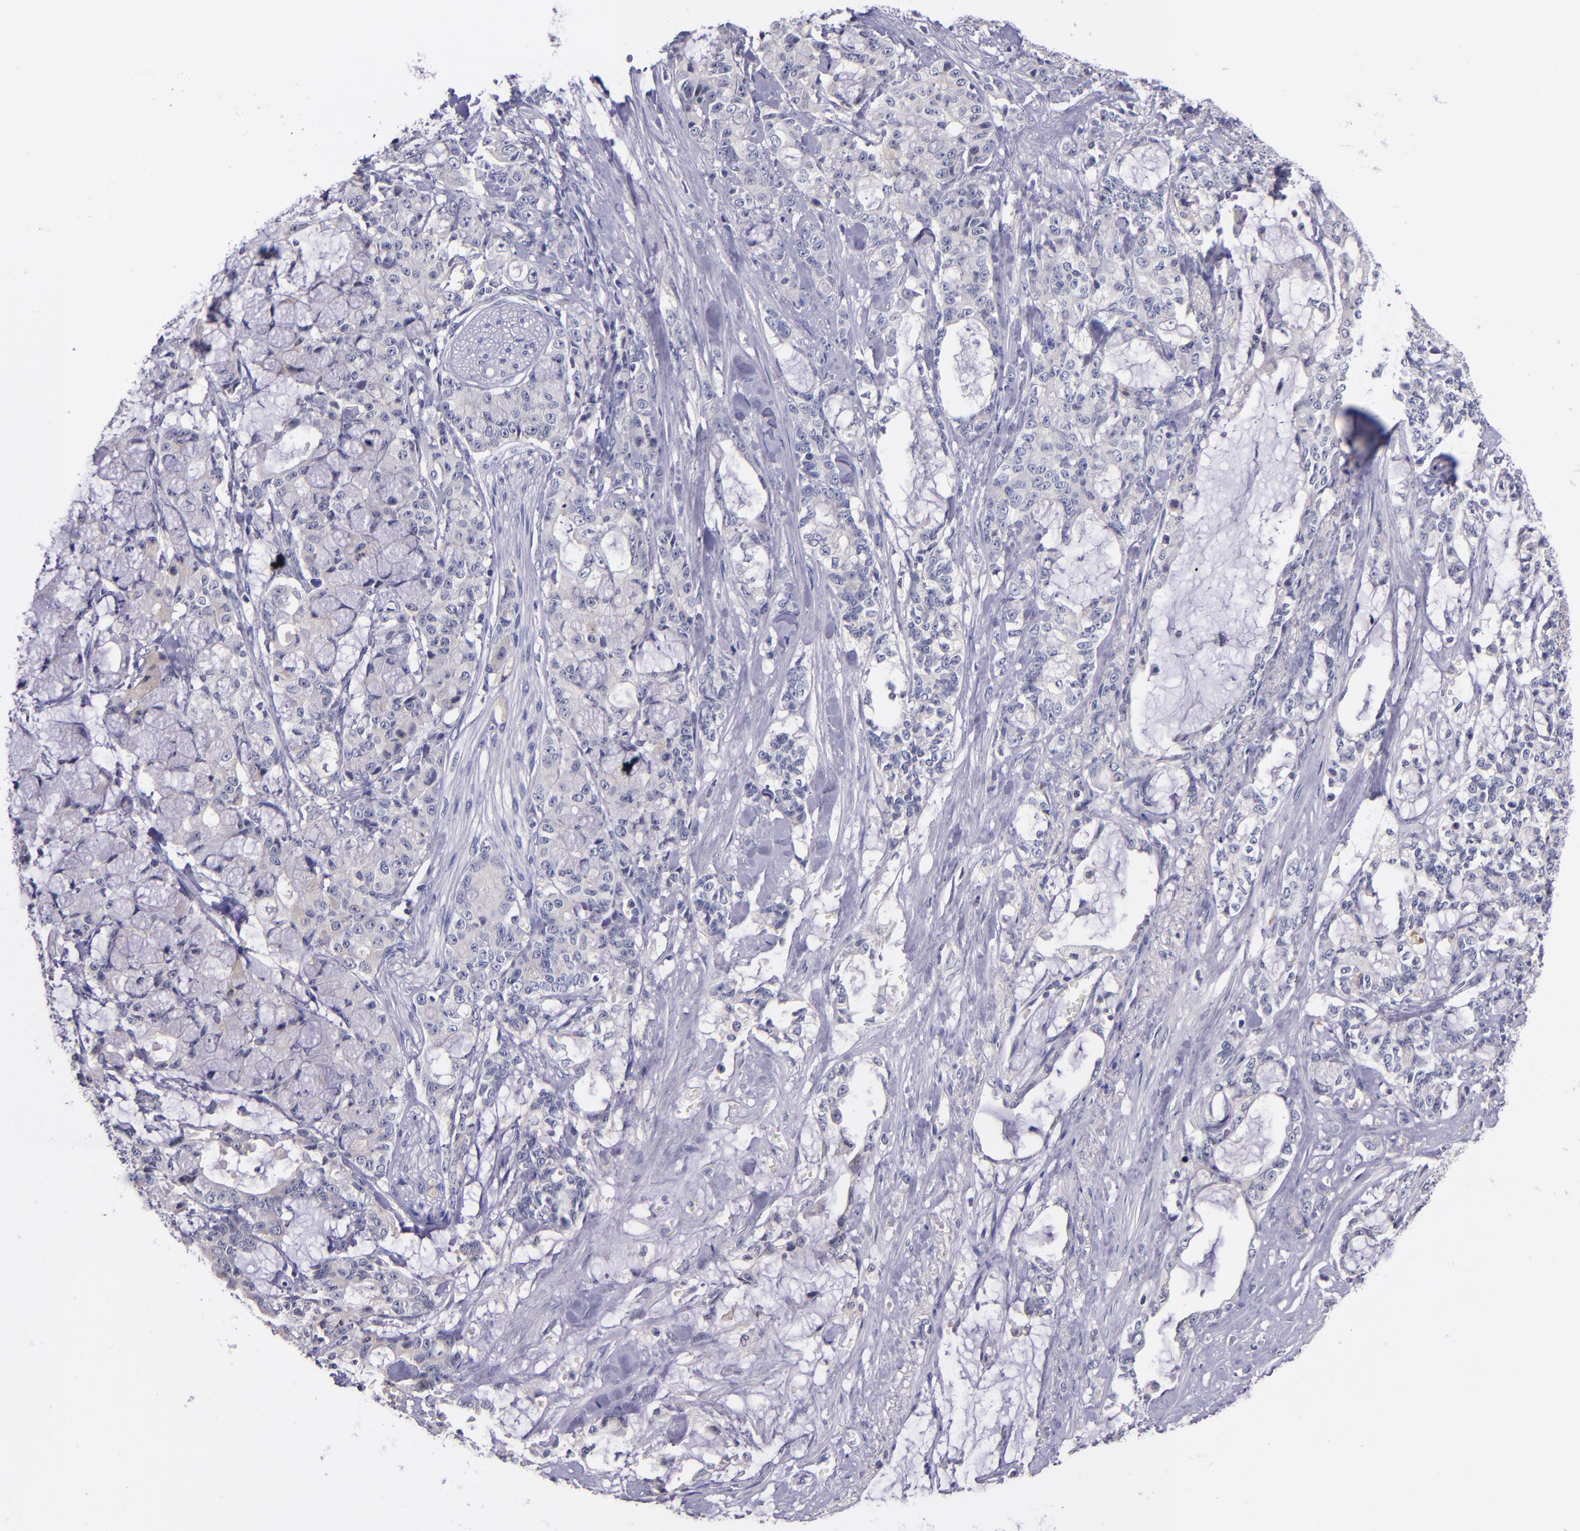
{"staining": {"intensity": "weak", "quantity": "<25%", "location": "cytoplasmic/membranous"}, "tissue": "pancreatic cancer", "cell_type": "Tumor cells", "image_type": "cancer", "snomed": [{"axis": "morphology", "description": "Adenocarcinoma, NOS"}, {"axis": "topography", "description": "Pancreas"}], "caption": "Tumor cells show no significant protein positivity in pancreatic cancer. Brightfield microscopy of IHC stained with DAB (brown) and hematoxylin (blue), captured at high magnification.", "gene": "RBP4", "patient": {"sex": "female", "age": 73}}